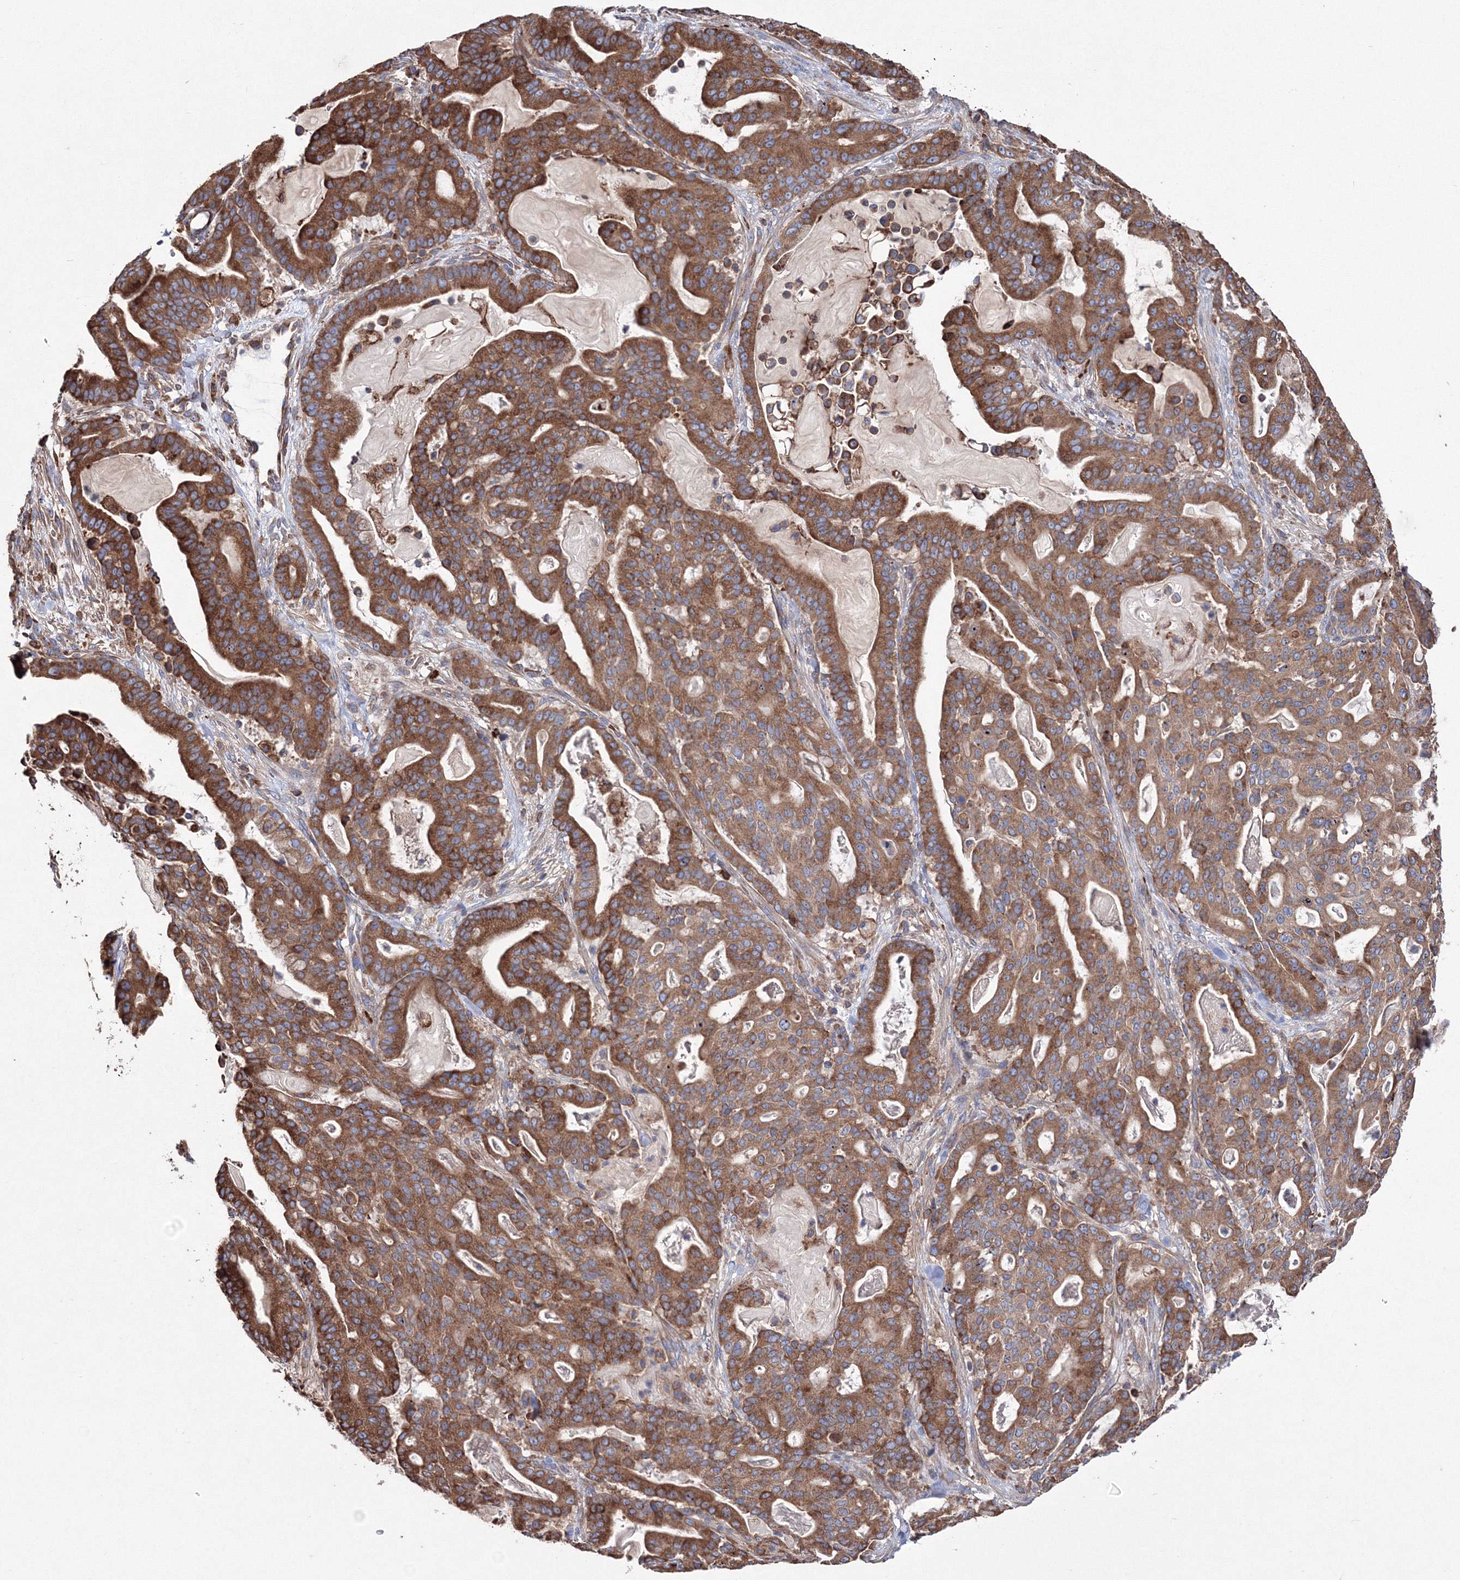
{"staining": {"intensity": "moderate", "quantity": ">75%", "location": "cytoplasmic/membranous"}, "tissue": "pancreatic cancer", "cell_type": "Tumor cells", "image_type": "cancer", "snomed": [{"axis": "morphology", "description": "Adenocarcinoma, NOS"}, {"axis": "topography", "description": "Pancreas"}], "caption": "Human adenocarcinoma (pancreatic) stained with a brown dye demonstrates moderate cytoplasmic/membranous positive staining in about >75% of tumor cells.", "gene": "VPS8", "patient": {"sex": "male", "age": 63}}